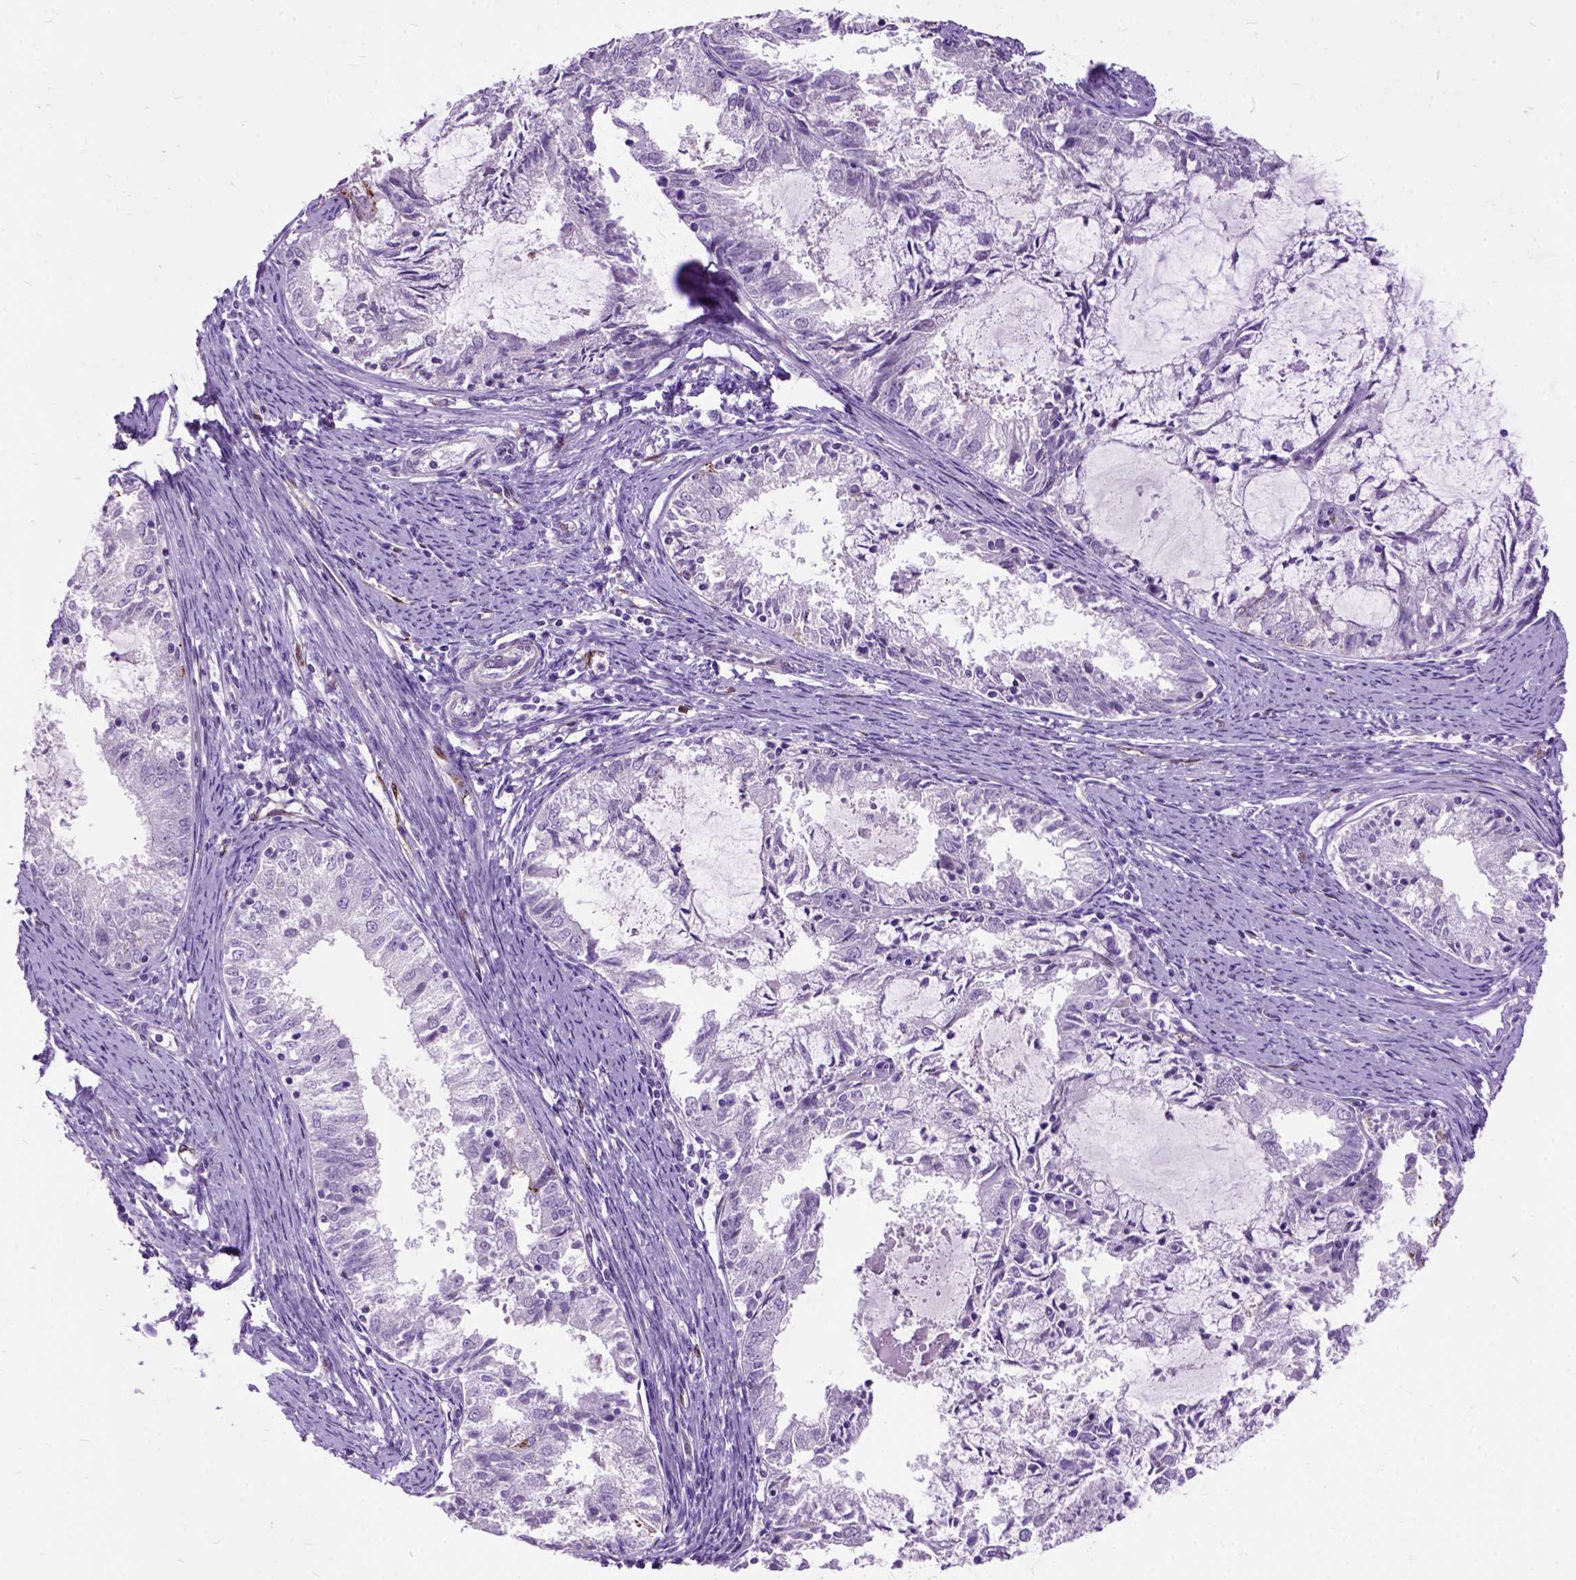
{"staining": {"intensity": "negative", "quantity": "none", "location": "none"}, "tissue": "endometrial cancer", "cell_type": "Tumor cells", "image_type": "cancer", "snomed": [{"axis": "morphology", "description": "Adenocarcinoma, NOS"}, {"axis": "topography", "description": "Endometrium"}], "caption": "Endometrial cancer stained for a protein using immunohistochemistry (IHC) shows no expression tumor cells.", "gene": "MAPT", "patient": {"sex": "female", "age": 57}}